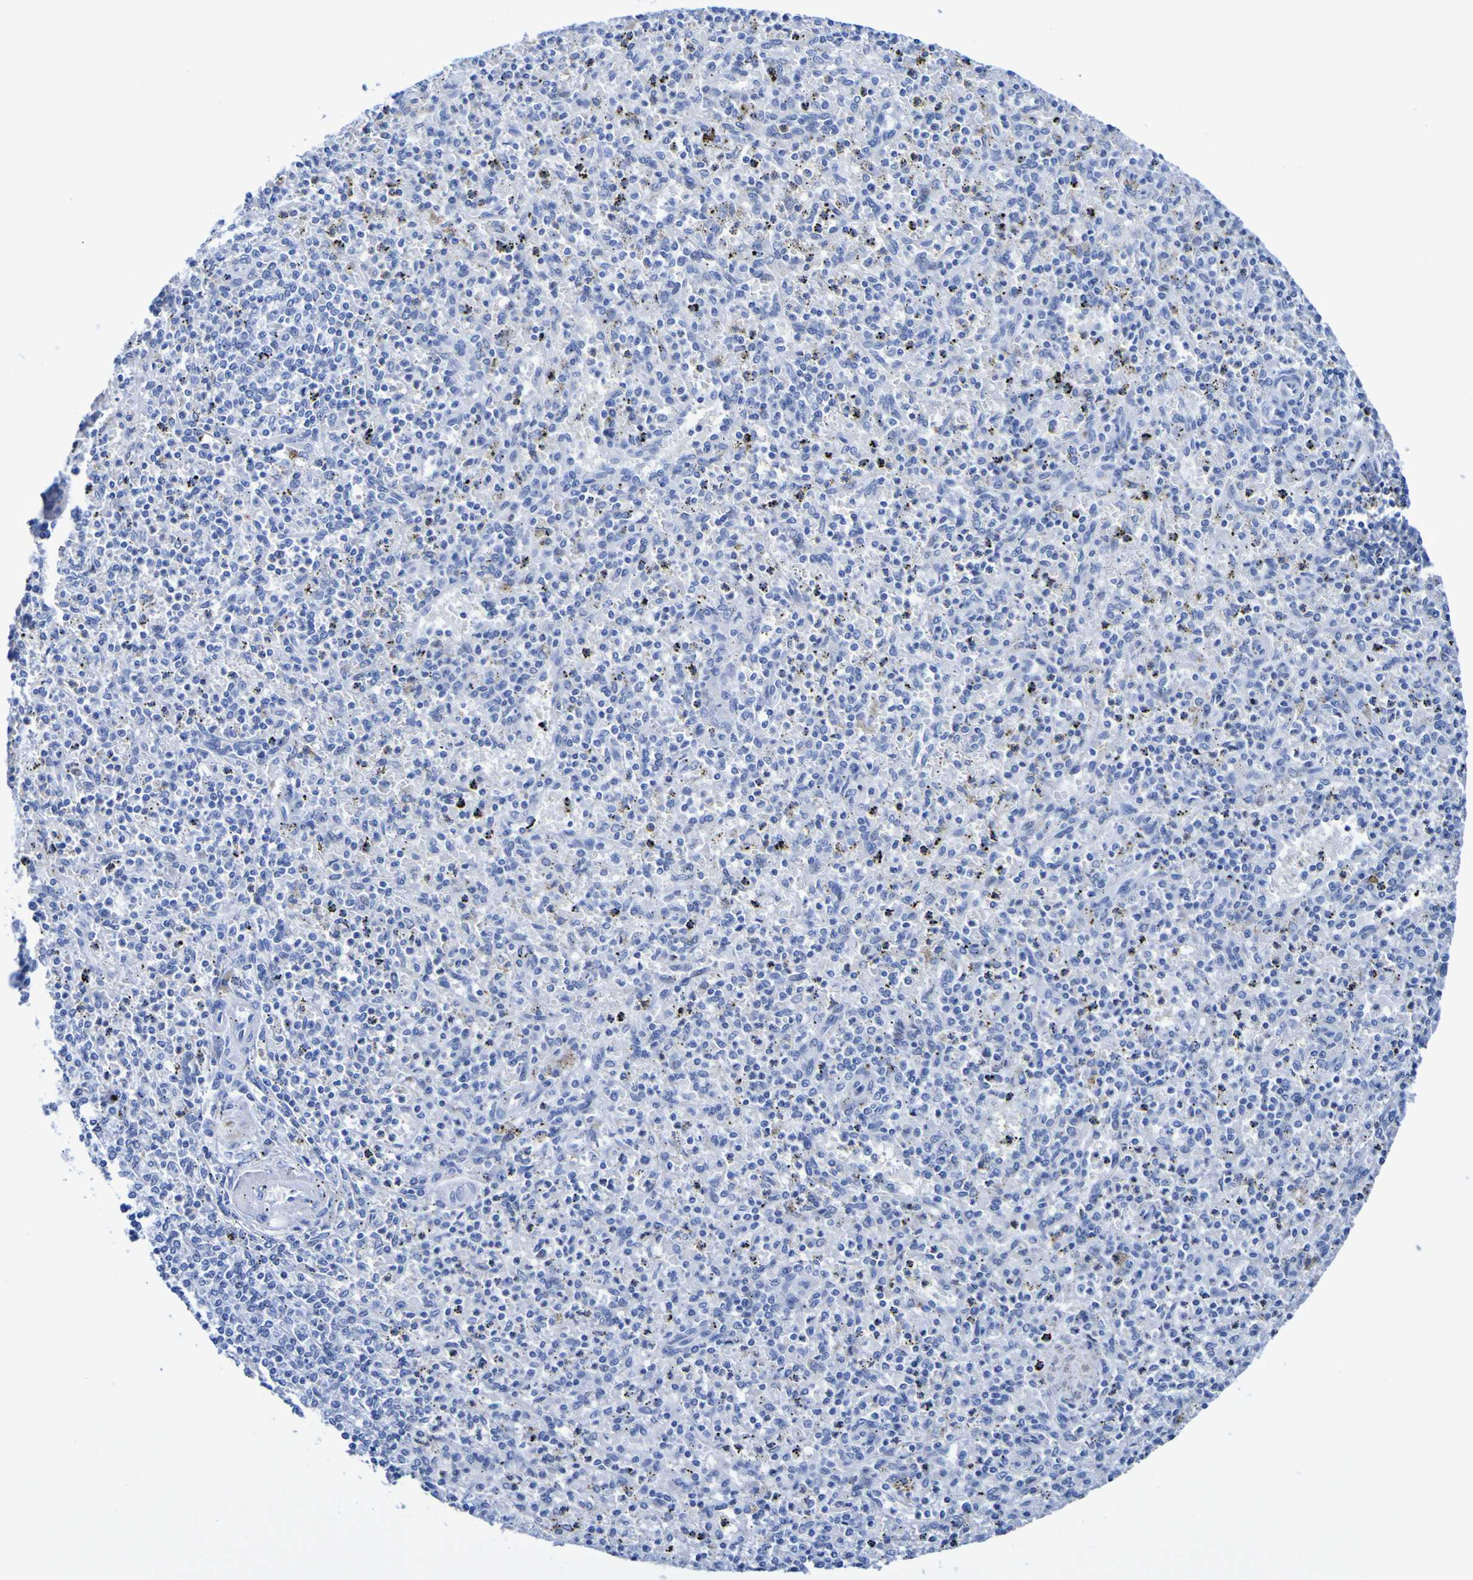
{"staining": {"intensity": "negative", "quantity": "none", "location": "none"}, "tissue": "spleen", "cell_type": "Cells in red pulp", "image_type": "normal", "snomed": [{"axis": "morphology", "description": "Normal tissue, NOS"}, {"axis": "topography", "description": "Spleen"}], "caption": "Immunohistochemical staining of unremarkable human spleen displays no significant positivity in cells in red pulp.", "gene": "DPEP1", "patient": {"sex": "male", "age": 72}}